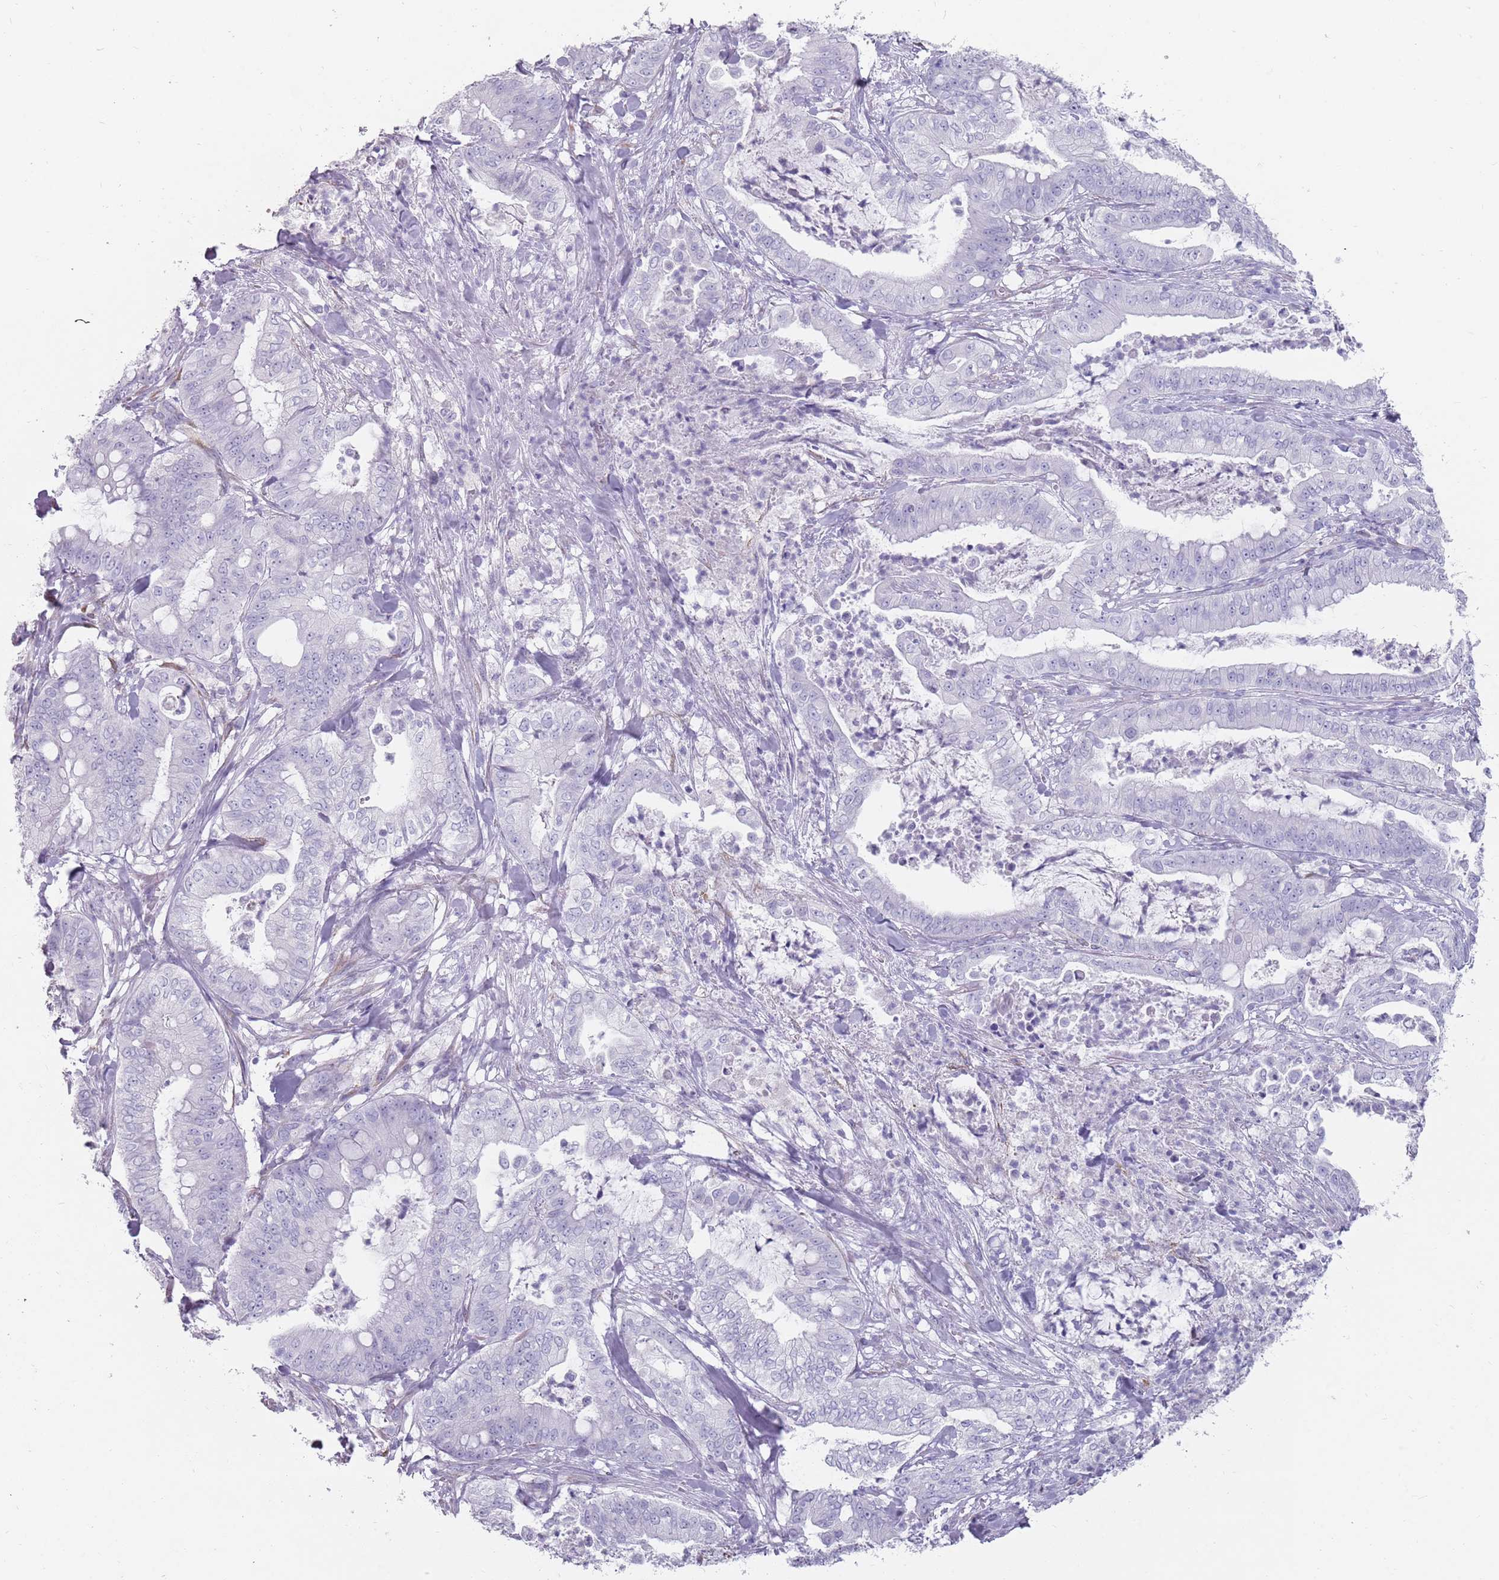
{"staining": {"intensity": "negative", "quantity": "none", "location": "none"}, "tissue": "pancreatic cancer", "cell_type": "Tumor cells", "image_type": "cancer", "snomed": [{"axis": "morphology", "description": "Adenocarcinoma, NOS"}, {"axis": "topography", "description": "Pancreas"}], "caption": "Immunohistochemistry (IHC) of pancreatic adenocarcinoma displays no positivity in tumor cells.", "gene": "DDX4", "patient": {"sex": "male", "age": 71}}